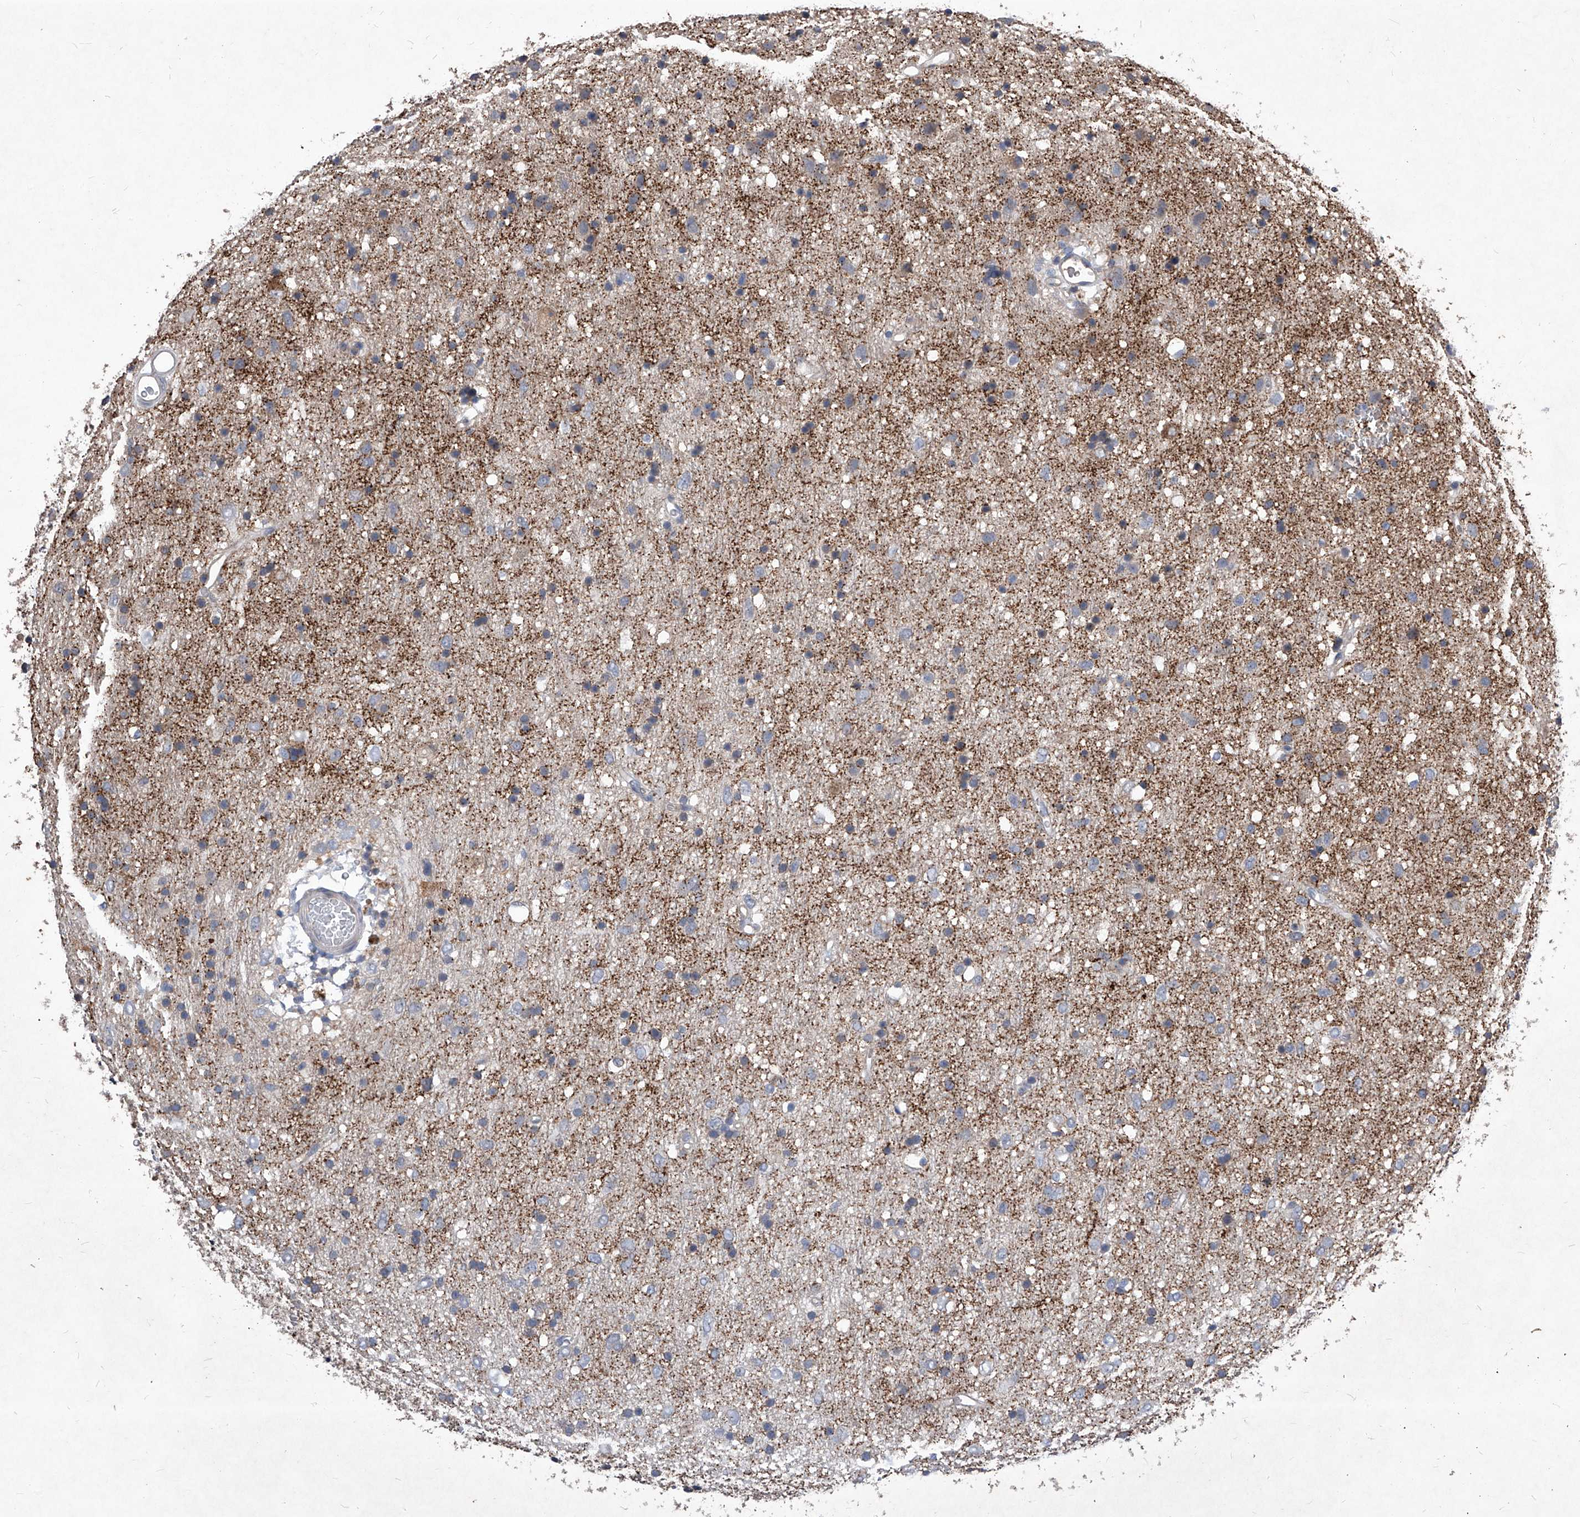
{"staining": {"intensity": "negative", "quantity": "none", "location": "none"}, "tissue": "glioma", "cell_type": "Tumor cells", "image_type": "cancer", "snomed": [{"axis": "morphology", "description": "Glioma, malignant, Low grade"}, {"axis": "topography", "description": "Brain"}], "caption": "Immunohistochemistry (IHC) photomicrograph of human glioma stained for a protein (brown), which shows no positivity in tumor cells. The staining is performed using DAB (3,3'-diaminobenzidine) brown chromogen with nuclei counter-stained in using hematoxylin.", "gene": "SYNGR1", "patient": {"sex": "male", "age": 77}}